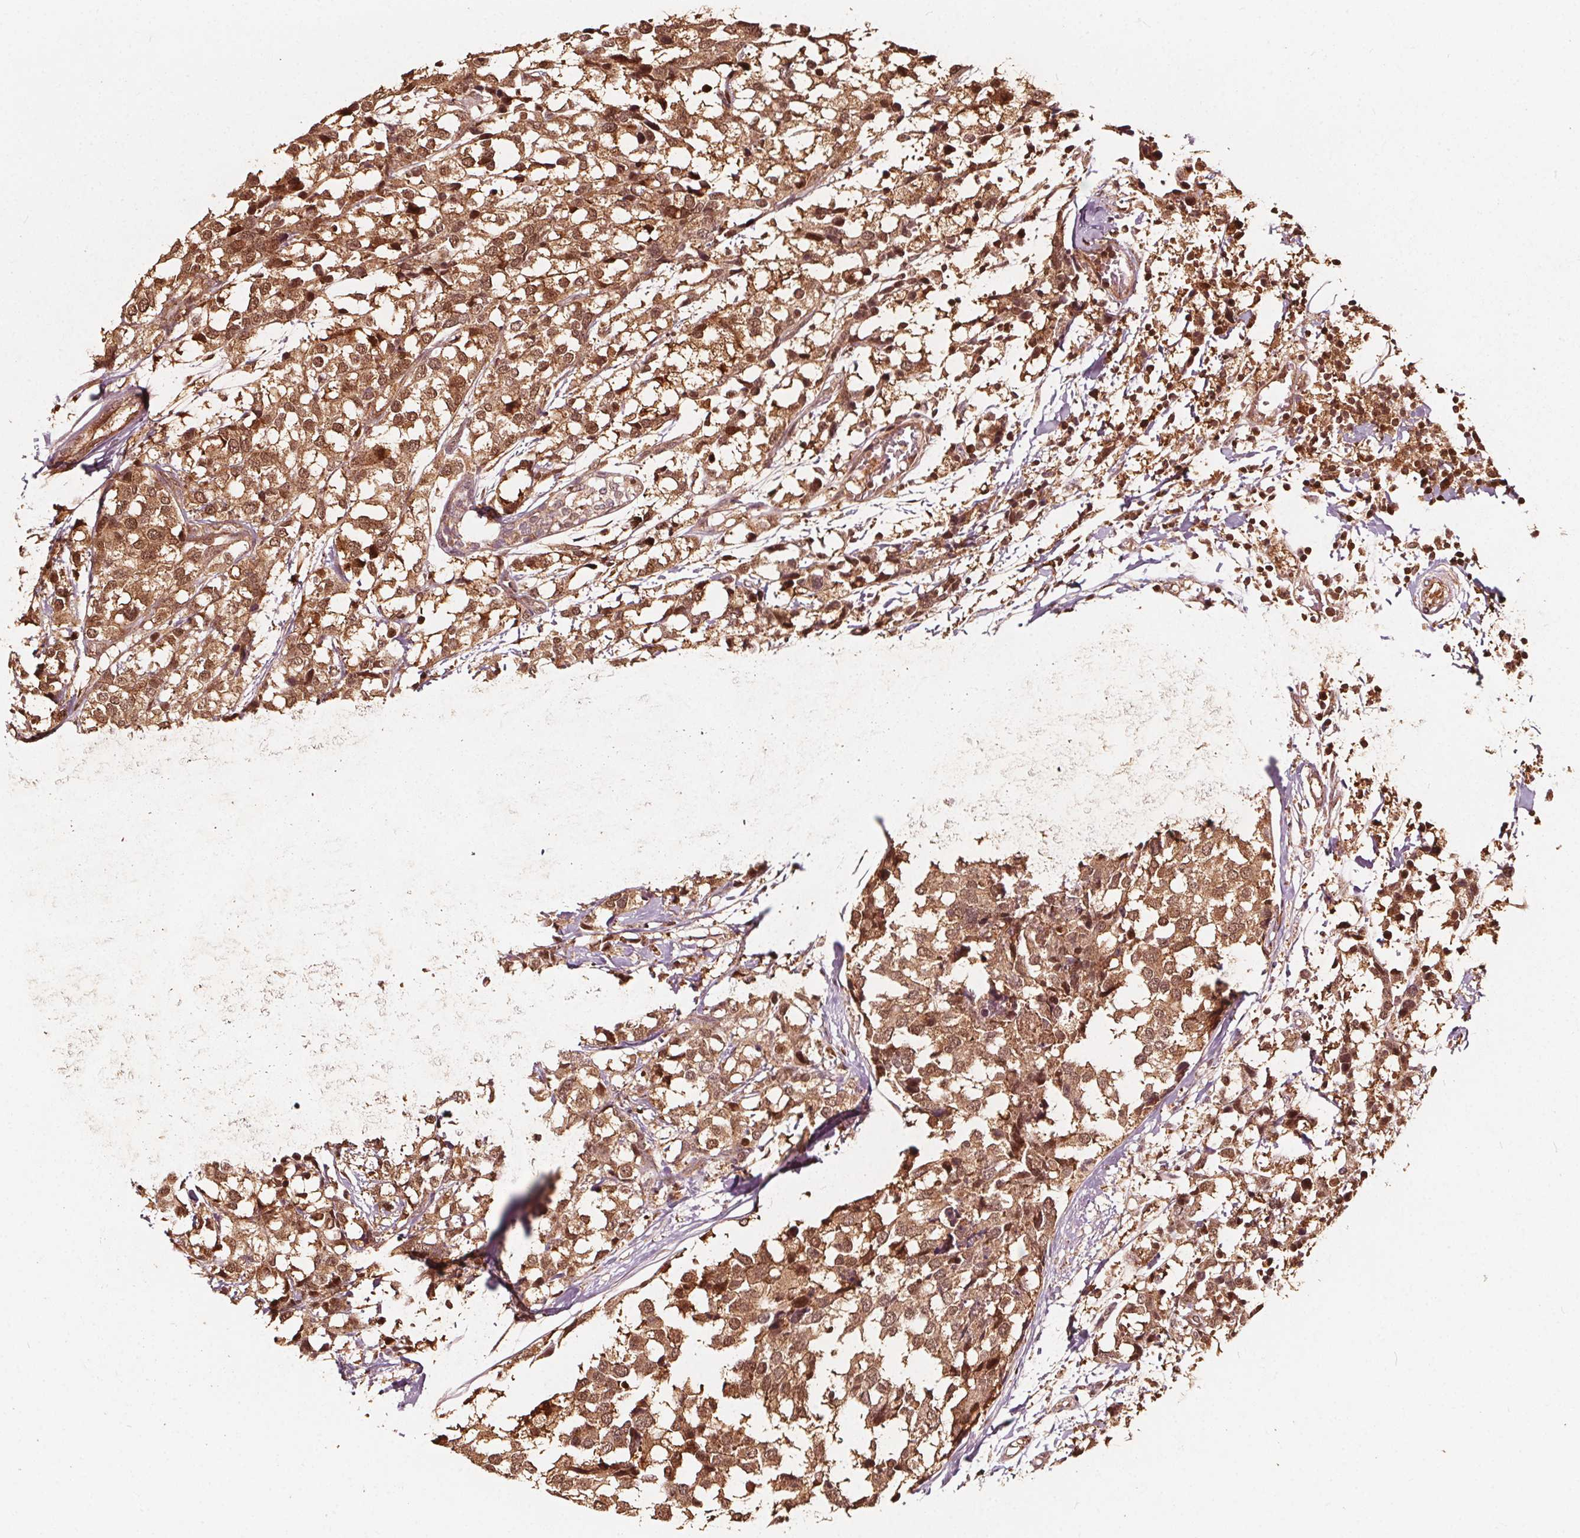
{"staining": {"intensity": "moderate", "quantity": ">75%", "location": "cytoplasmic/membranous"}, "tissue": "breast cancer", "cell_type": "Tumor cells", "image_type": "cancer", "snomed": [{"axis": "morphology", "description": "Lobular carcinoma"}, {"axis": "topography", "description": "Breast"}], "caption": "An image of human breast lobular carcinoma stained for a protein exhibits moderate cytoplasmic/membranous brown staining in tumor cells.", "gene": "AIP", "patient": {"sex": "female", "age": 59}}